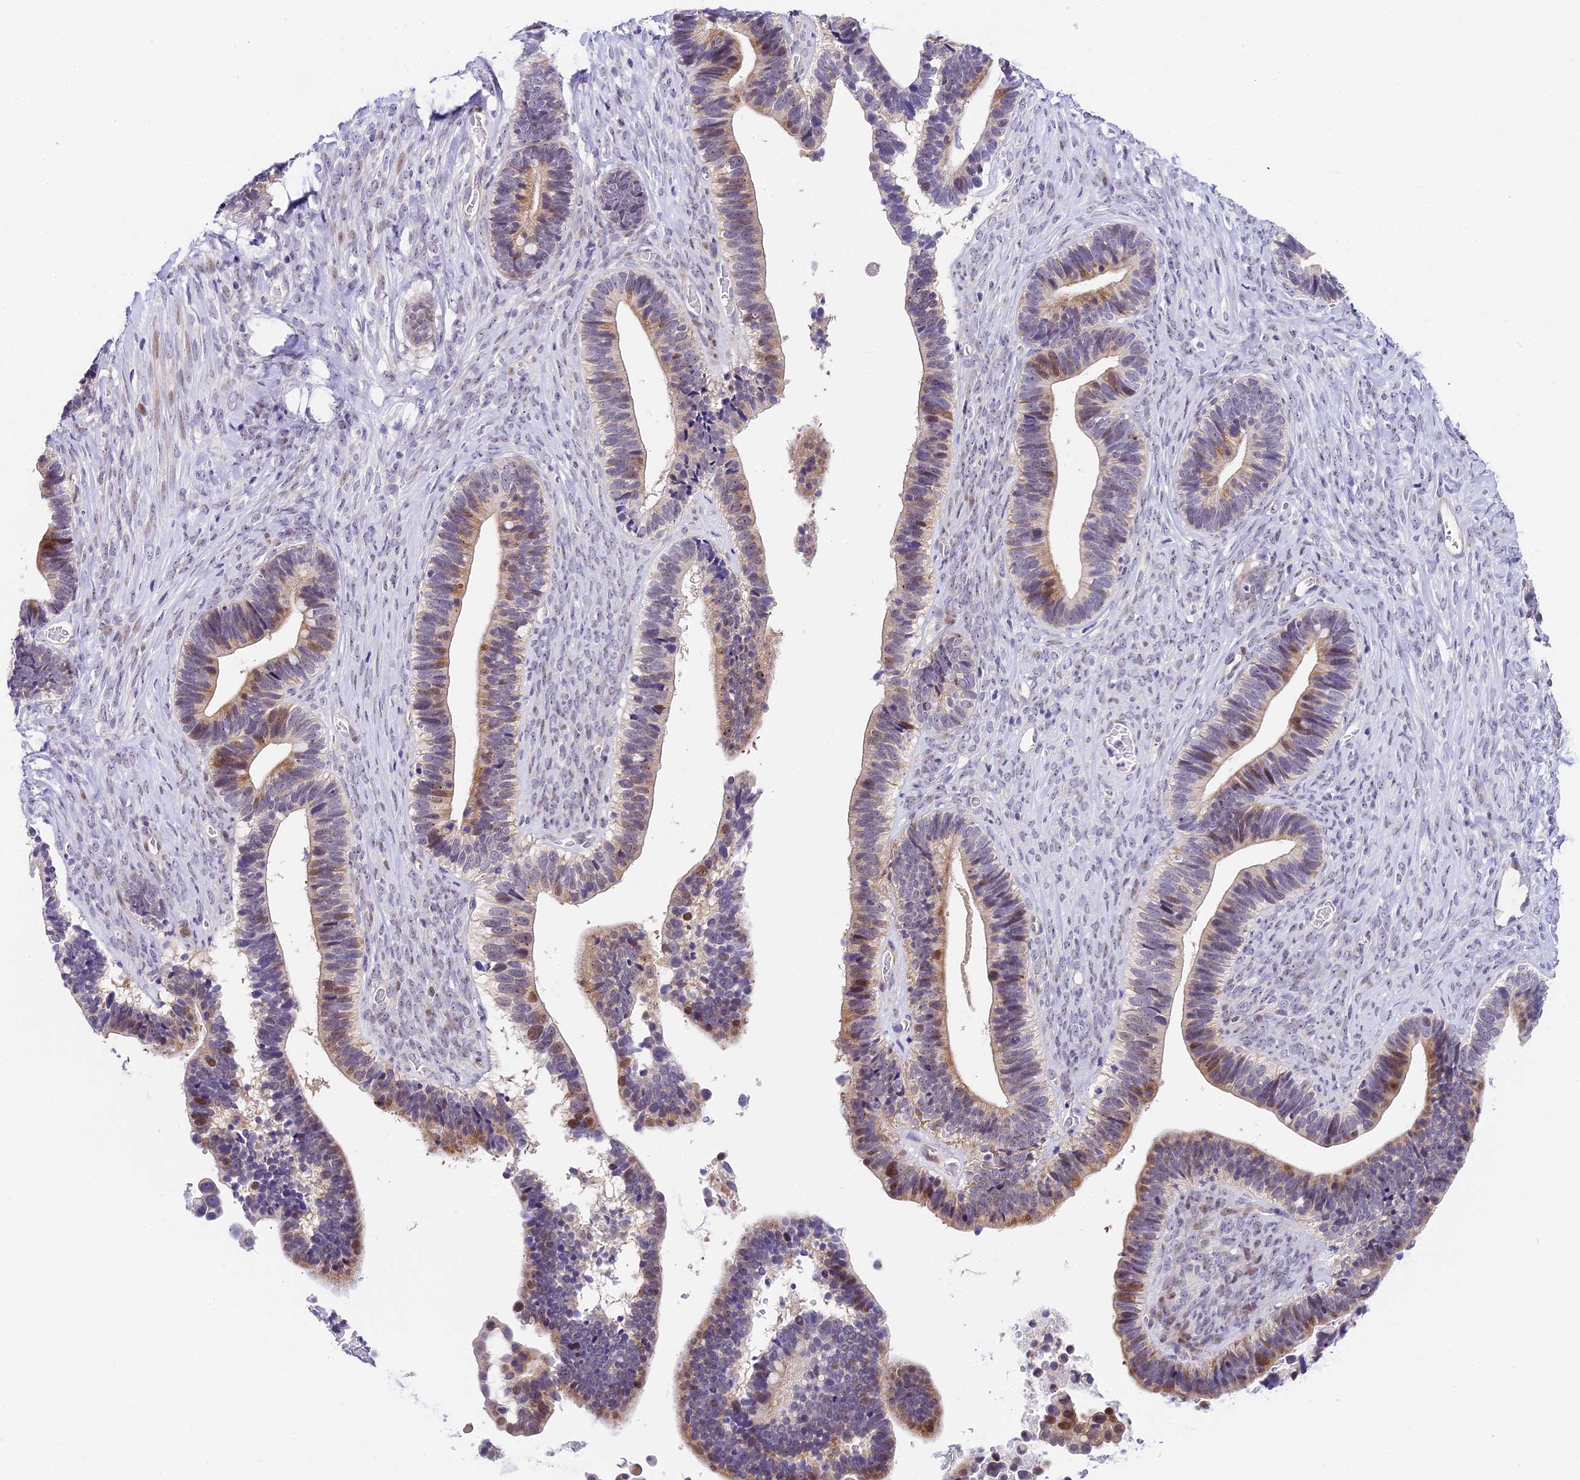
{"staining": {"intensity": "moderate", "quantity": "<25%", "location": "nuclear"}, "tissue": "ovarian cancer", "cell_type": "Tumor cells", "image_type": "cancer", "snomed": [{"axis": "morphology", "description": "Cystadenocarcinoma, serous, NOS"}, {"axis": "topography", "description": "Ovary"}], "caption": "Tumor cells exhibit low levels of moderate nuclear expression in approximately <25% of cells in human ovarian cancer. (brown staining indicates protein expression, while blue staining denotes nuclei).", "gene": "MIDN", "patient": {"sex": "female", "age": 56}}